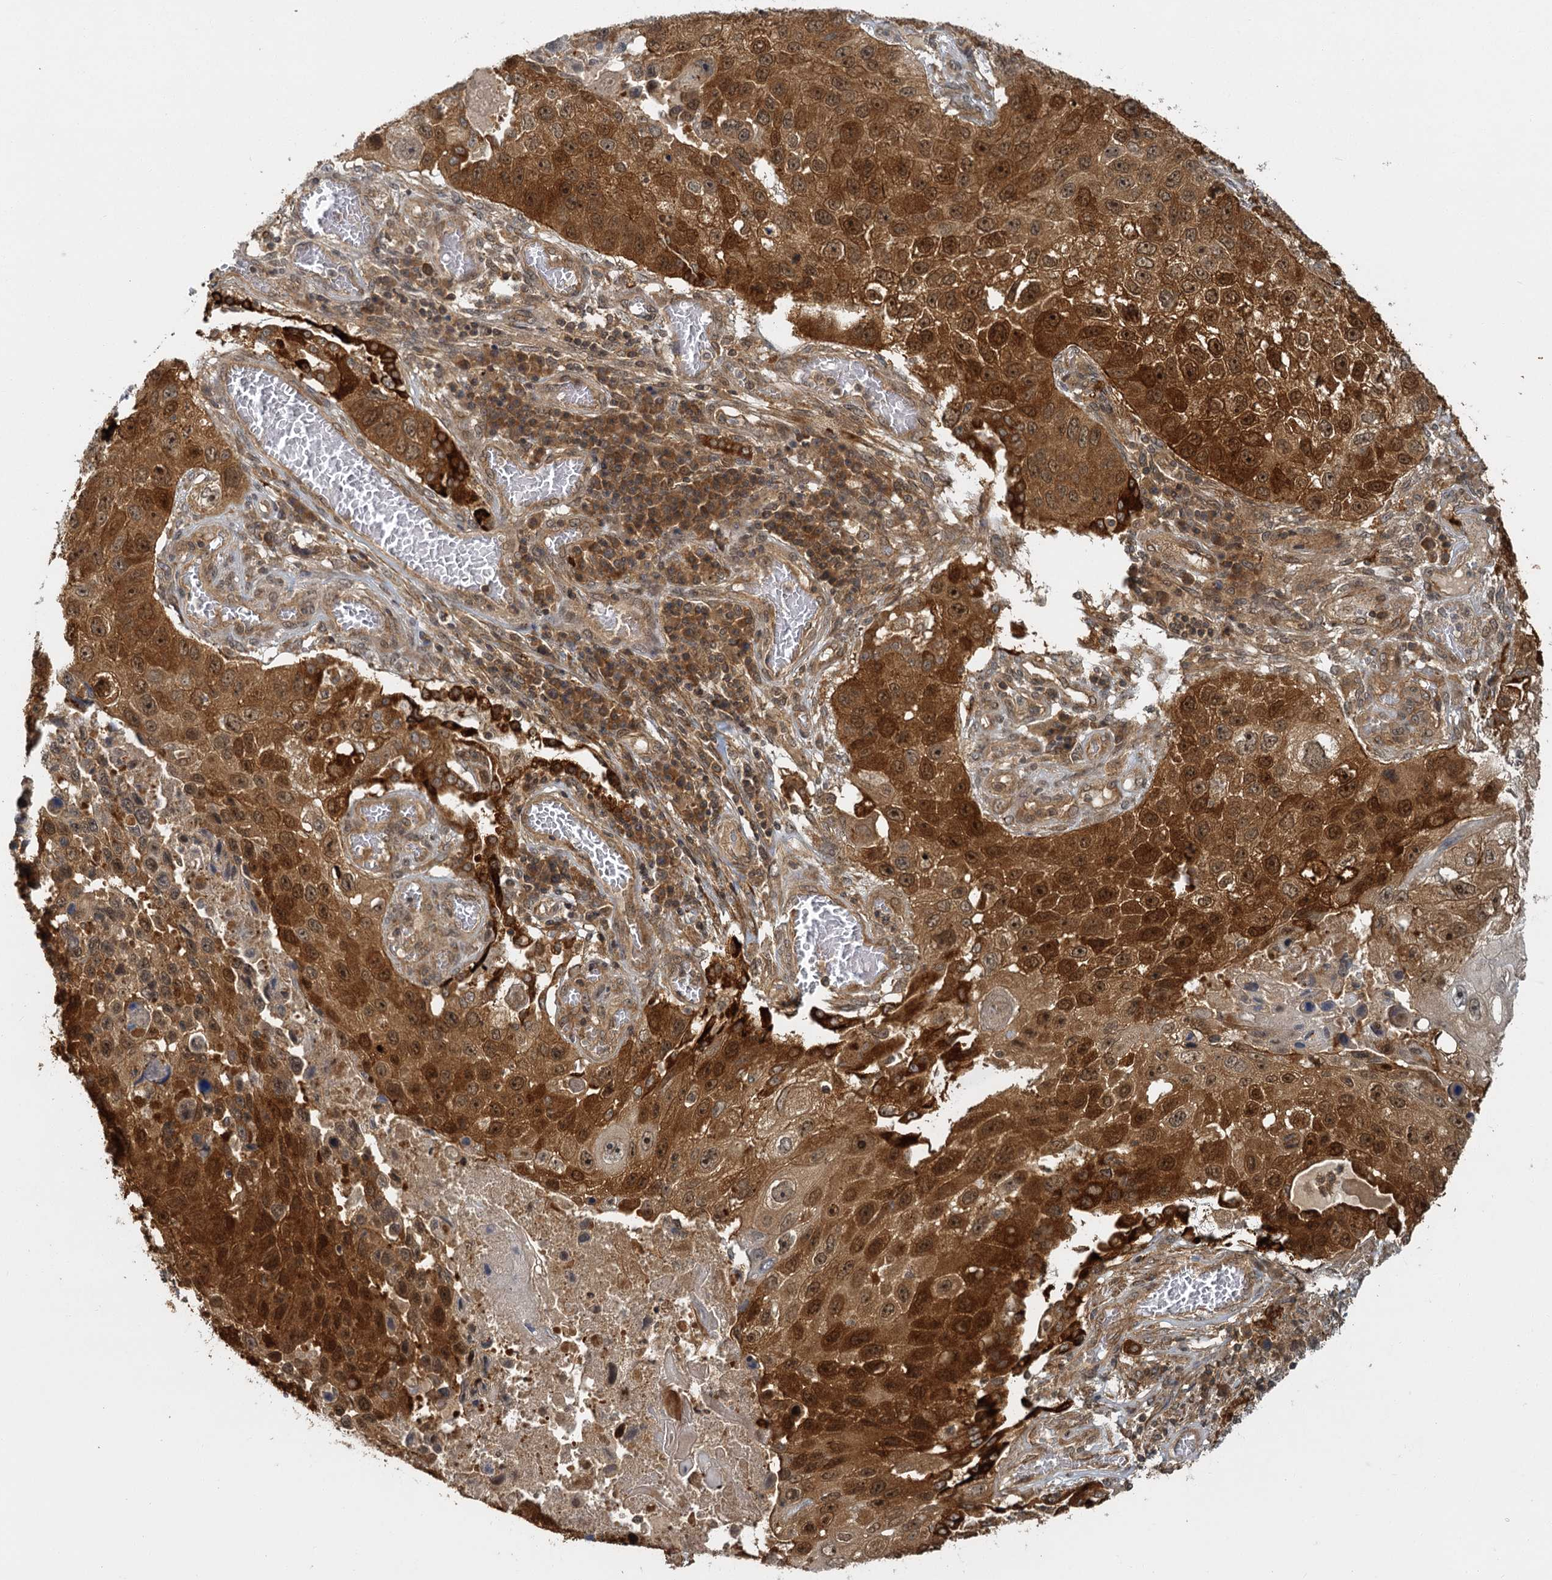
{"staining": {"intensity": "strong", "quantity": ">75%", "location": "cytoplasmic/membranous,nuclear"}, "tissue": "lung cancer", "cell_type": "Tumor cells", "image_type": "cancer", "snomed": [{"axis": "morphology", "description": "Squamous cell carcinoma, NOS"}, {"axis": "topography", "description": "Lung"}], "caption": "High-magnification brightfield microscopy of lung squamous cell carcinoma stained with DAB (3,3'-diaminobenzidine) (brown) and counterstained with hematoxylin (blue). tumor cells exhibit strong cytoplasmic/membranous and nuclear positivity is seen in approximately>75% of cells. The staining was performed using DAB (3,3'-diaminobenzidine), with brown indicating positive protein expression. Nuclei are stained blue with hematoxylin.", "gene": "ZNF549", "patient": {"sex": "male", "age": 61}}